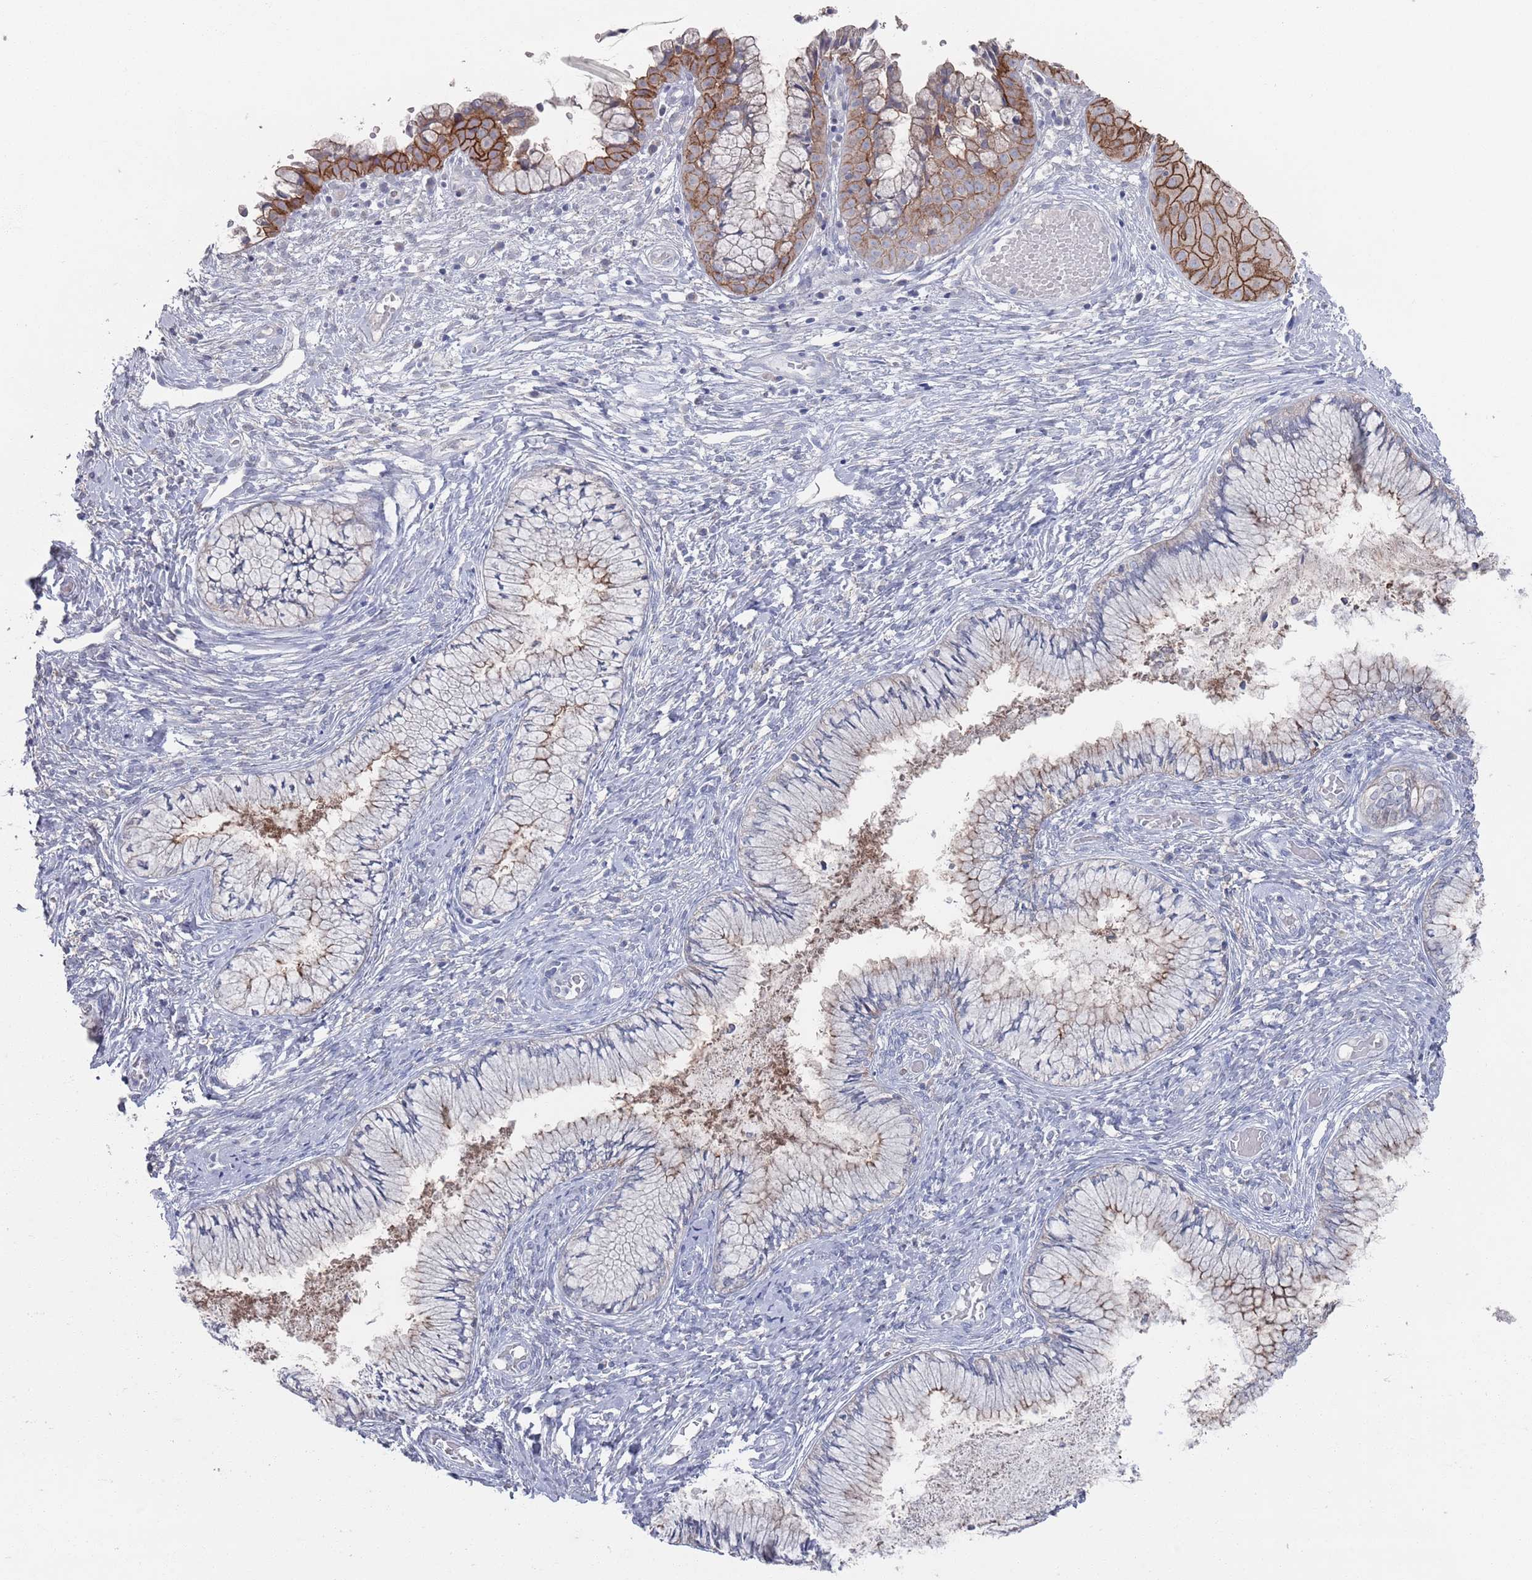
{"staining": {"intensity": "strong", "quantity": "25%-75%", "location": "cytoplasmic/membranous"}, "tissue": "cervix", "cell_type": "Glandular cells", "image_type": "normal", "snomed": [{"axis": "morphology", "description": "Normal tissue, NOS"}, {"axis": "topography", "description": "Cervix"}], "caption": "Immunohistochemical staining of unremarkable human cervix reveals high levels of strong cytoplasmic/membranous positivity in approximately 25%-75% of glandular cells. (DAB IHC with brightfield microscopy, high magnification).", "gene": "PROM2", "patient": {"sex": "female", "age": 42}}